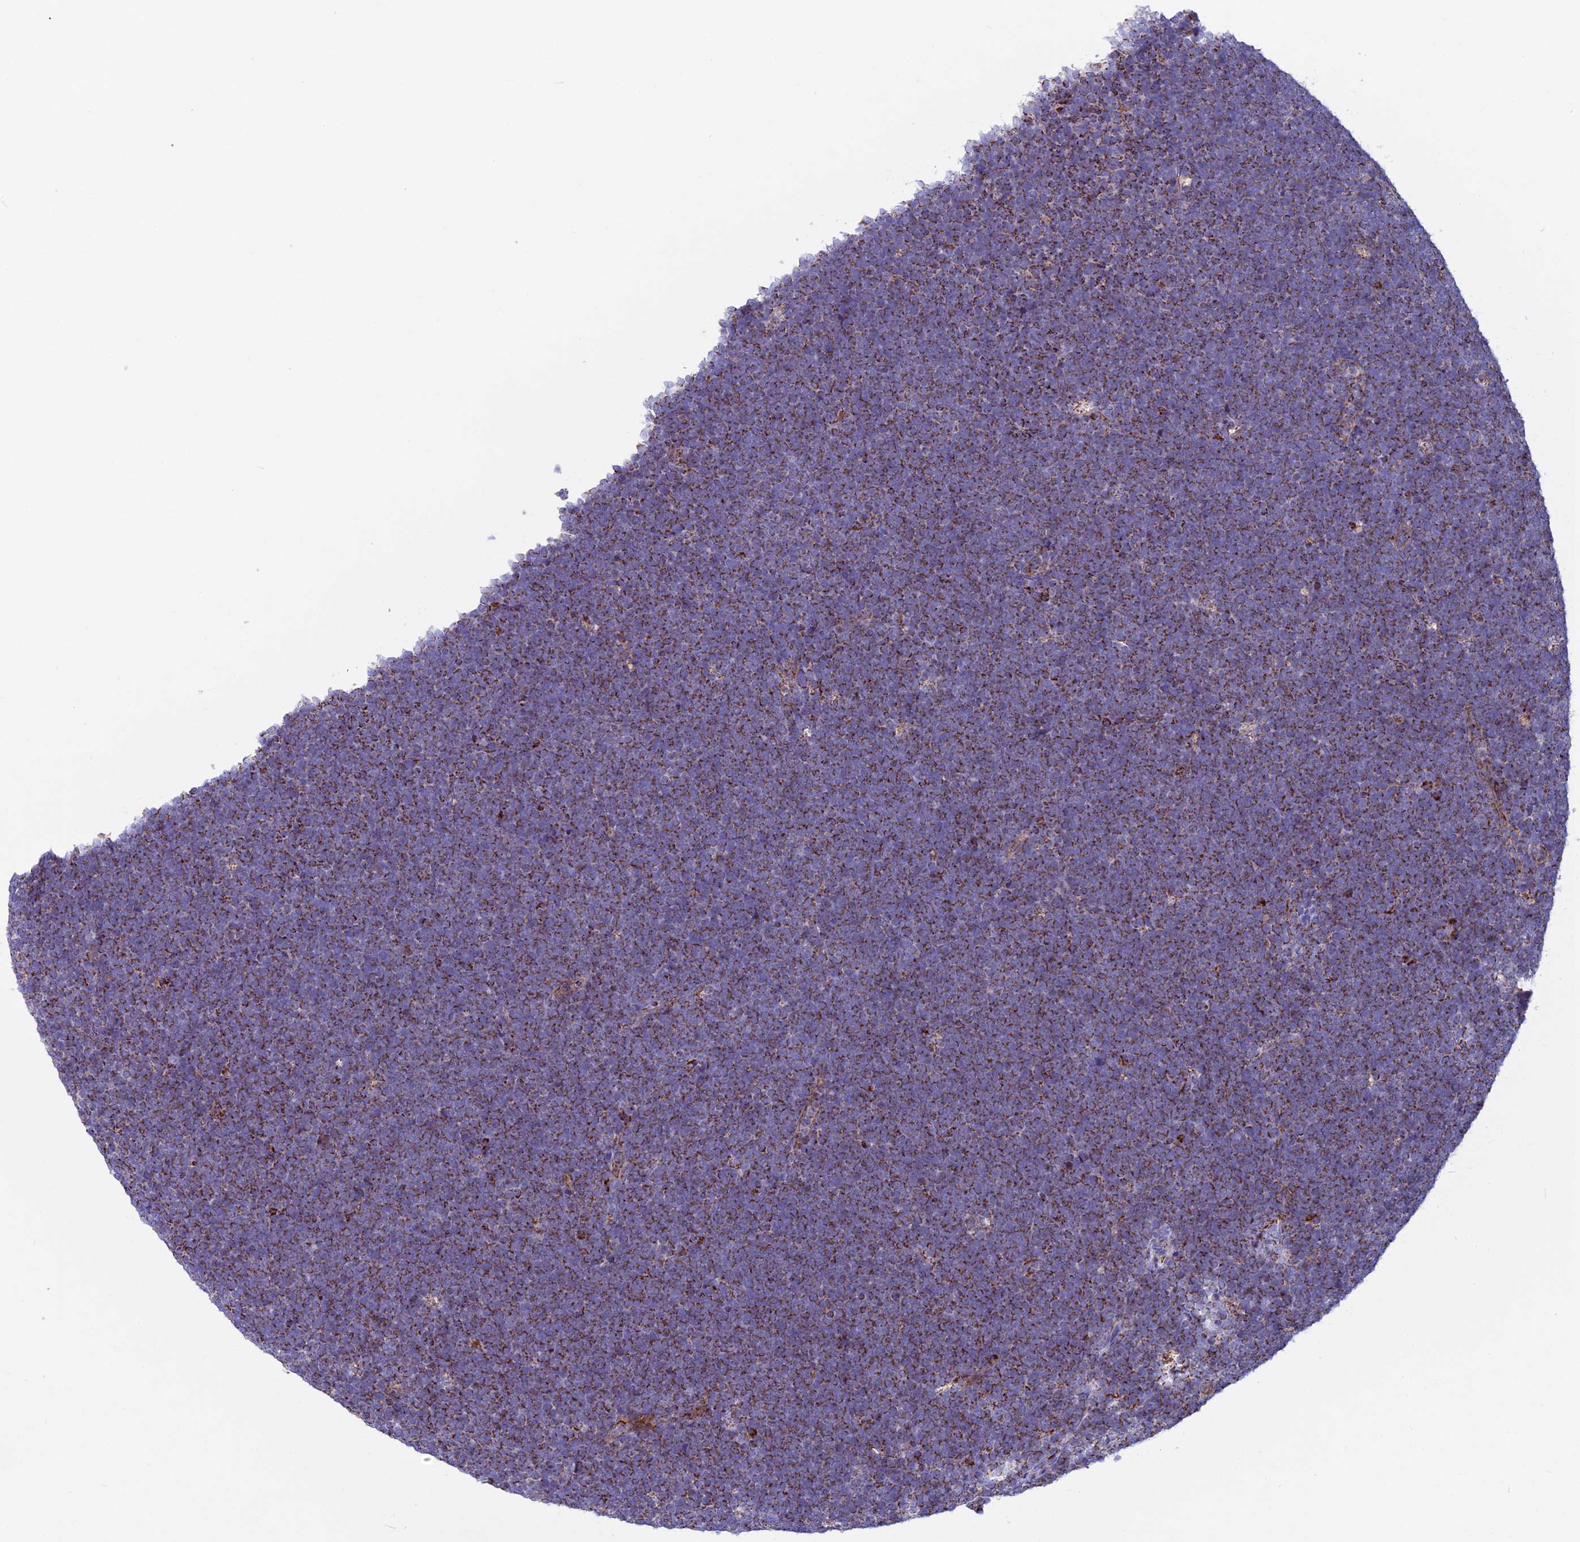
{"staining": {"intensity": "moderate", "quantity": ">75%", "location": "cytoplasmic/membranous"}, "tissue": "lymphoma", "cell_type": "Tumor cells", "image_type": "cancer", "snomed": [{"axis": "morphology", "description": "Malignant lymphoma, non-Hodgkin's type, High grade"}, {"axis": "topography", "description": "Lymph node"}], "caption": "The histopathology image displays staining of lymphoma, revealing moderate cytoplasmic/membranous protein staining (brown color) within tumor cells.", "gene": "CS", "patient": {"sex": "male", "age": 13}}